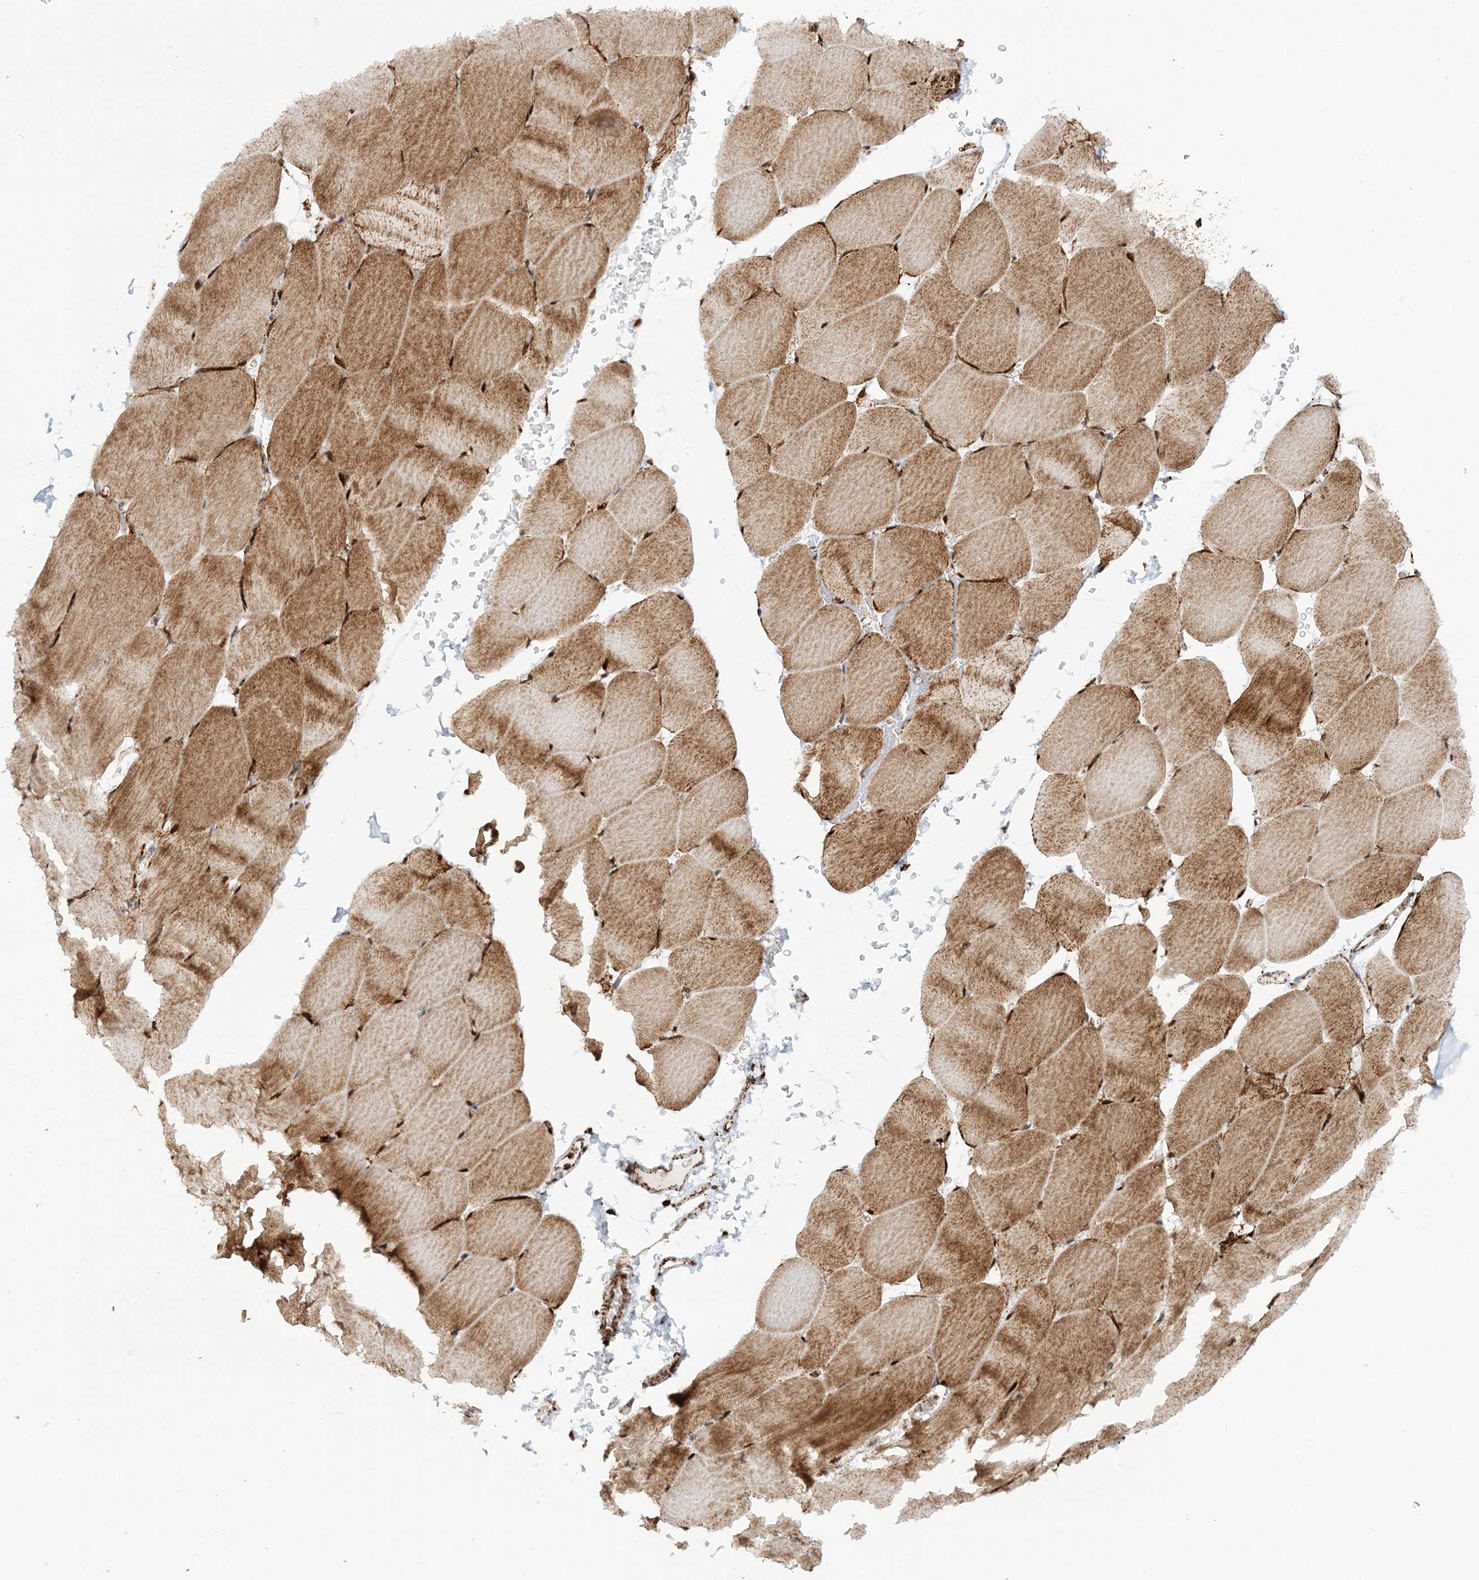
{"staining": {"intensity": "strong", "quantity": ">75%", "location": "cytoplasmic/membranous,nuclear"}, "tissue": "skeletal muscle", "cell_type": "Myocytes", "image_type": "normal", "snomed": [{"axis": "morphology", "description": "Normal tissue, NOS"}, {"axis": "topography", "description": "Skeletal muscle"}, {"axis": "topography", "description": "Parathyroid gland"}], "caption": "IHC (DAB (3,3'-diaminobenzidine)) staining of unremarkable human skeletal muscle shows strong cytoplasmic/membranous,nuclear protein positivity in approximately >75% of myocytes.", "gene": "CRY2", "patient": {"sex": "female", "age": 37}}